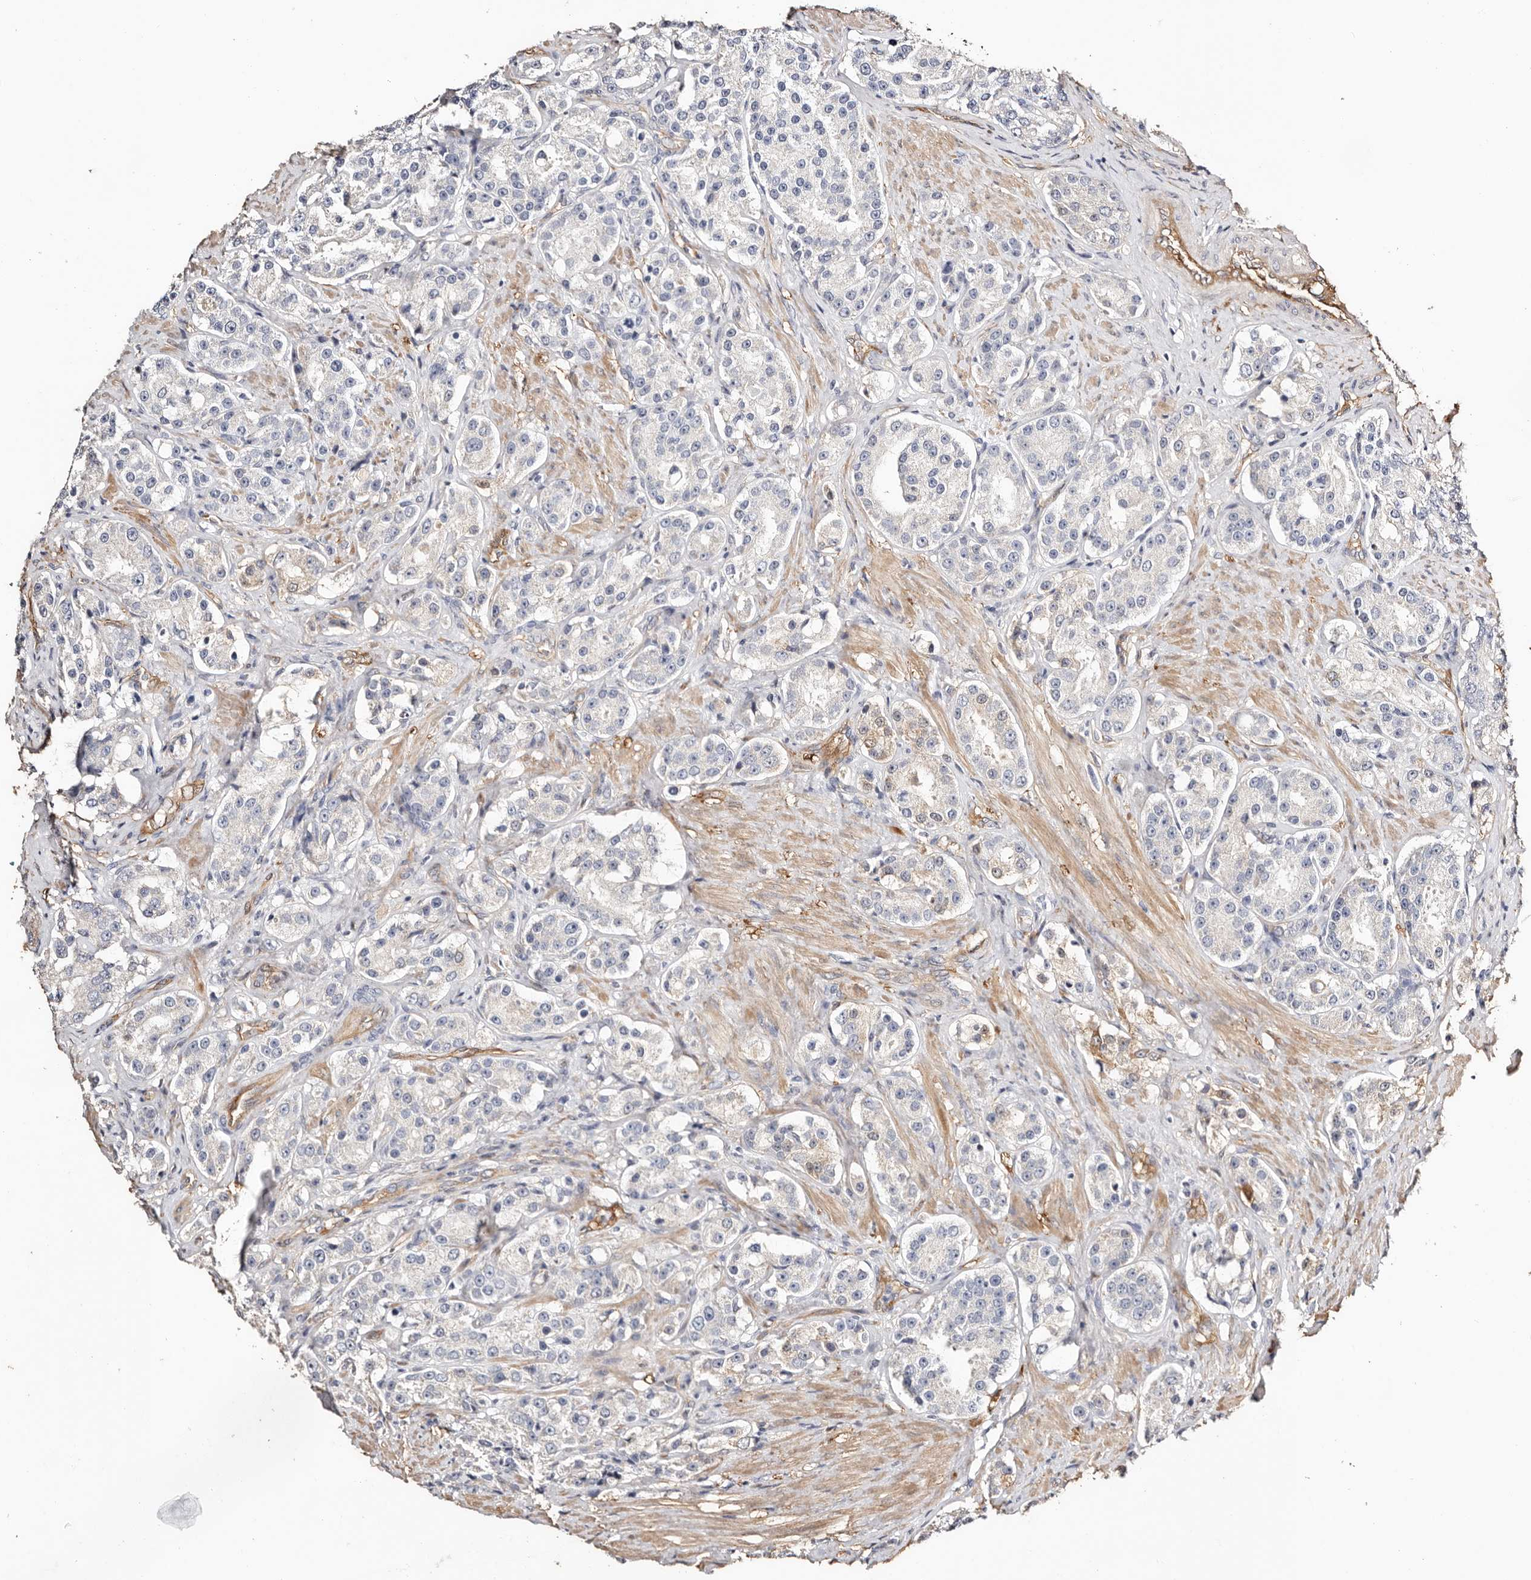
{"staining": {"intensity": "negative", "quantity": "none", "location": "none"}, "tissue": "prostate cancer", "cell_type": "Tumor cells", "image_type": "cancer", "snomed": [{"axis": "morphology", "description": "Adenocarcinoma, High grade"}, {"axis": "topography", "description": "Prostate"}], "caption": "Adenocarcinoma (high-grade) (prostate) stained for a protein using IHC exhibits no positivity tumor cells.", "gene": "TGM2", "patient": {"sex": "male", "age": 60}}